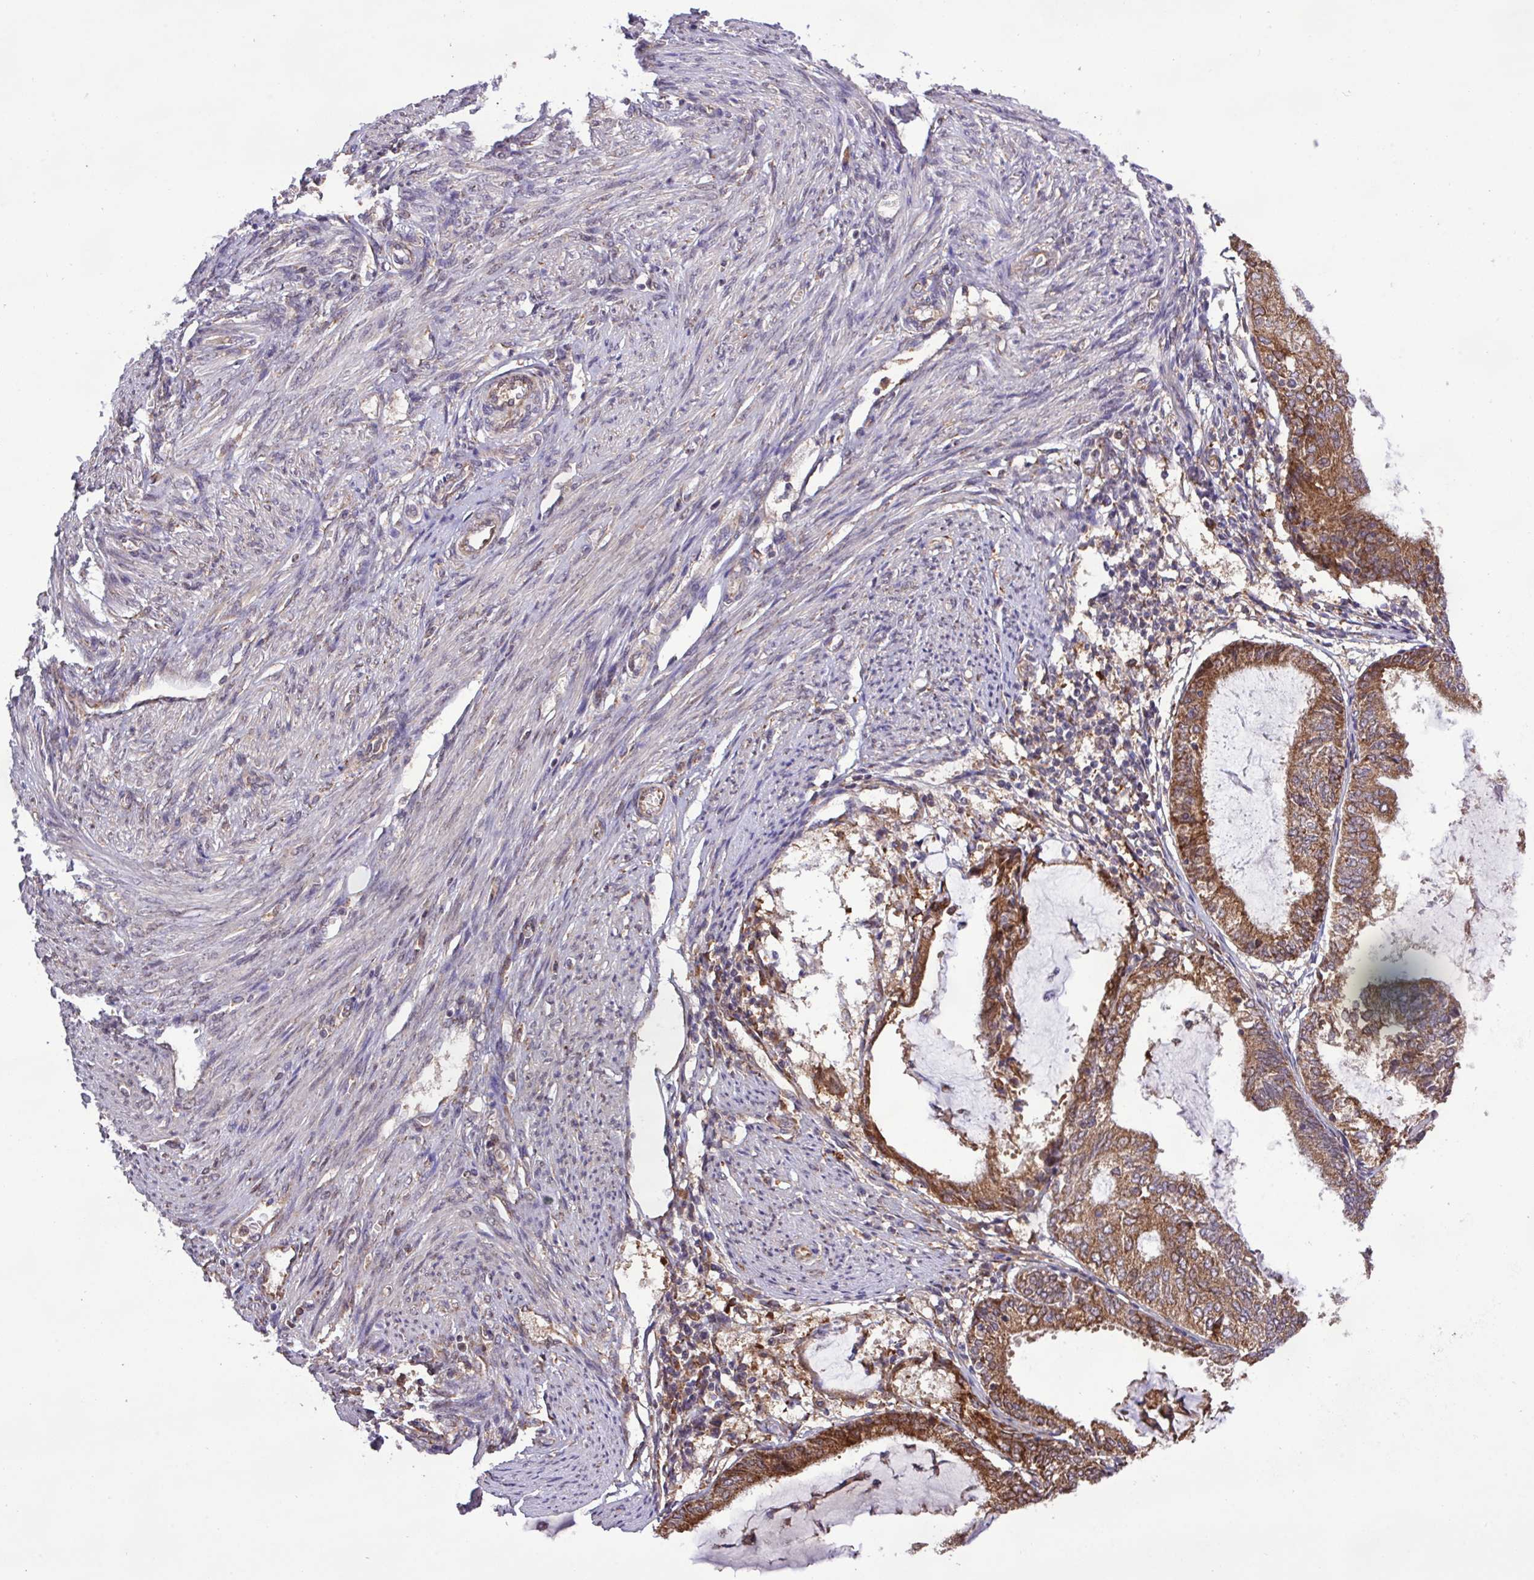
{"staining": {"intensity": "strong", "quantity": ">75%", "location": "cytoplasmic/membranous"}, "tissue": "endometrial cancer", "cell_type": "Tumor cells", "image_type": "cancer", "snomed": [{"axis": "morphology", "description": "Adenocarcinoma, NOS"}, {"axis": "topography", "description": "Endometrium"}], "caption": "A photomicrograph of human endometrial adenocarcinoma stained for a protein demonstrates strong cytoplasmic/membranous brown staining in tumor cells.", "gene": "MEGF6", "patient": {"sex": "female", "age": 81}}